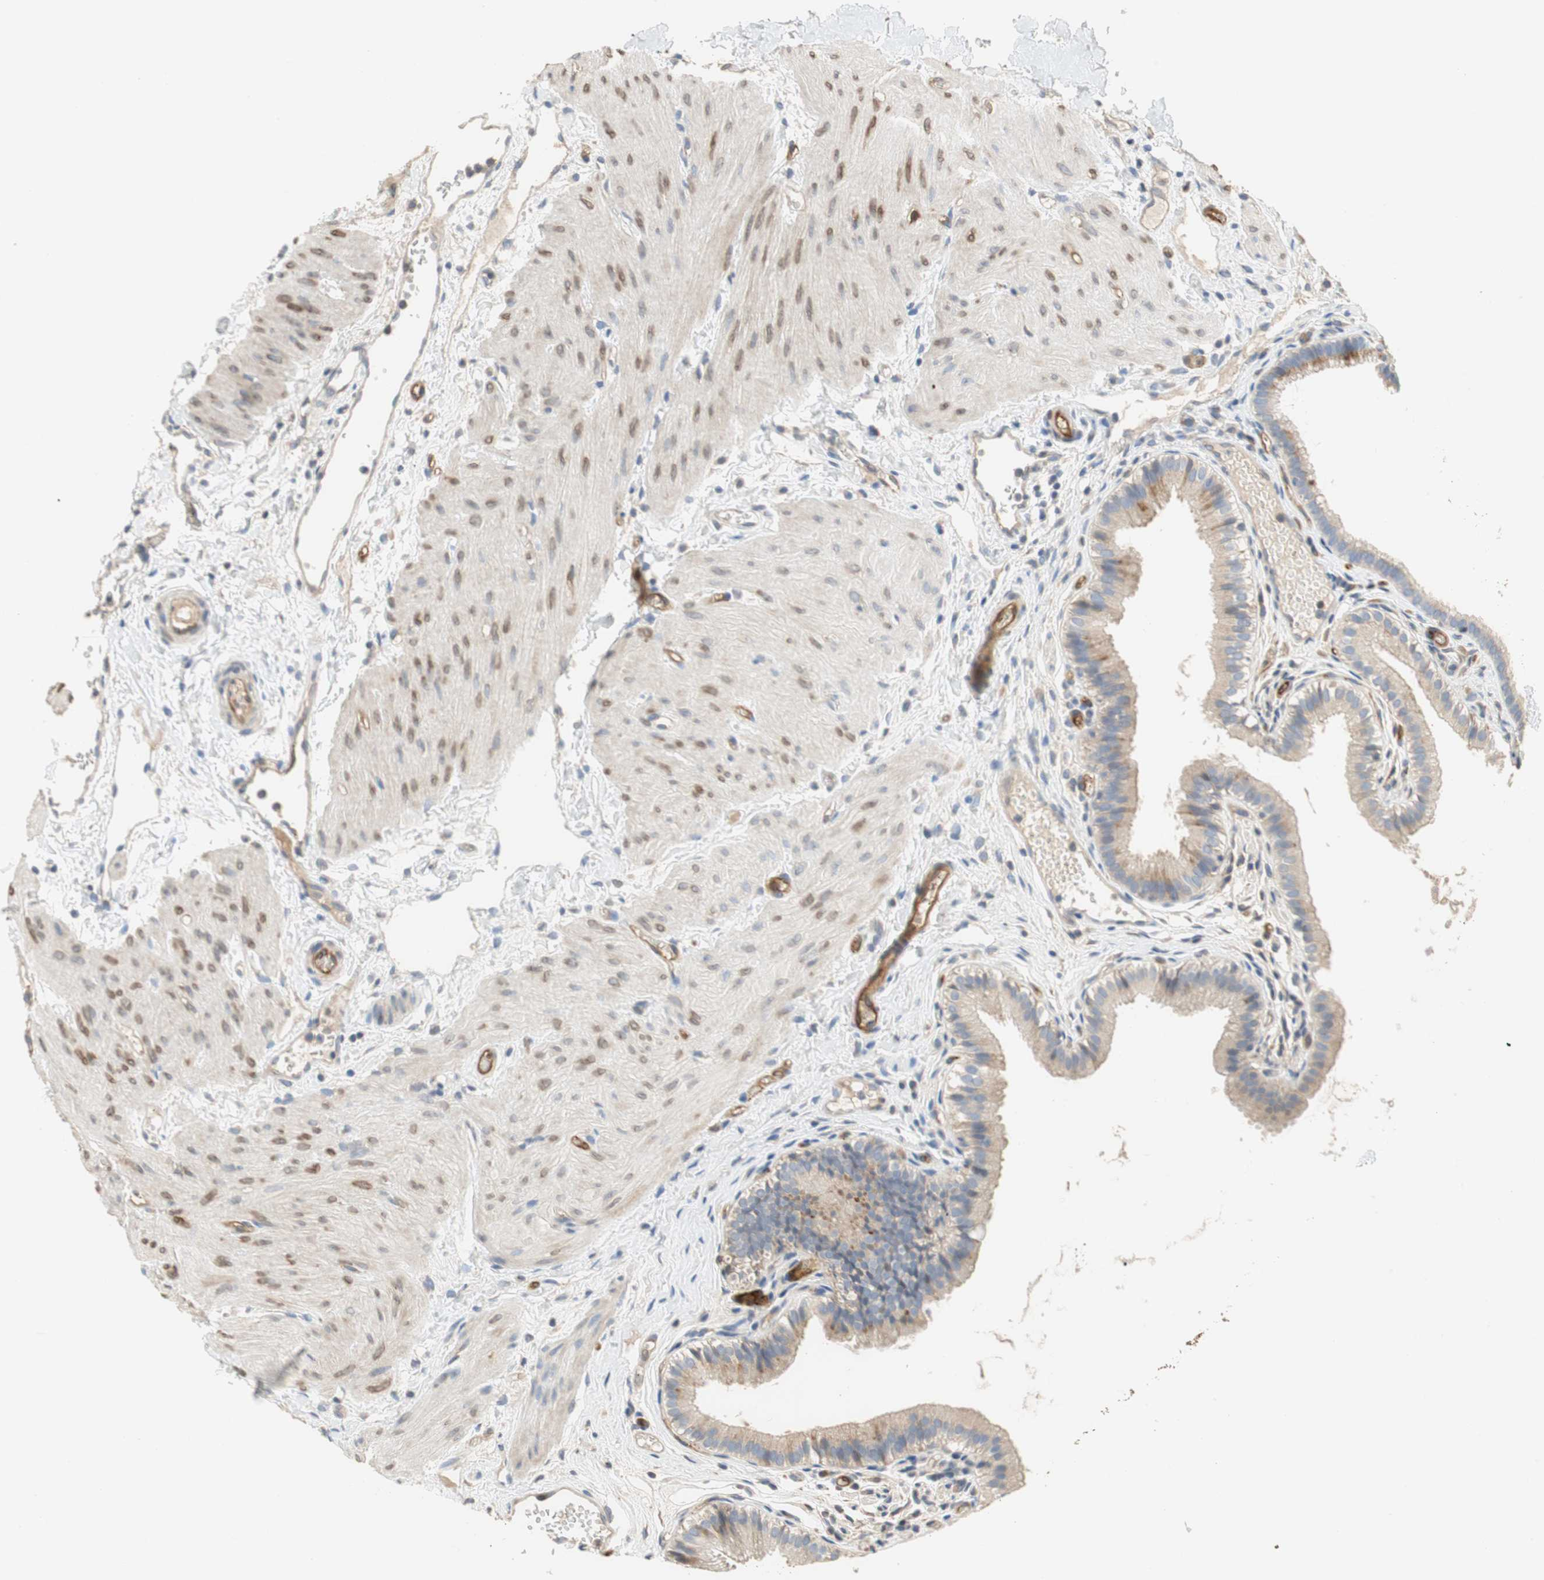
{"staining": {"intensity": "weak", "quantity": ">75%", "location": "cytoplasmic/membranous"}, "tissue": "gallbladder", "cell_type": "Glandular cells", "image_type": "normal", "snomed": [{"axis": "morphology", "description": "Normal tissue, NOS"}, {"axis": "topography", "description": "Gallbladder"}], "caption": "Immunohistochemistry histopathology image of unremarkable human gallbladder stained for a protein (brown), which exhibits low levels of weak cytoplasmic/membranous staining in about >75% of glandular cells.", "gene": "ALPL", "patient": {"sex": "female", "age": 26}}